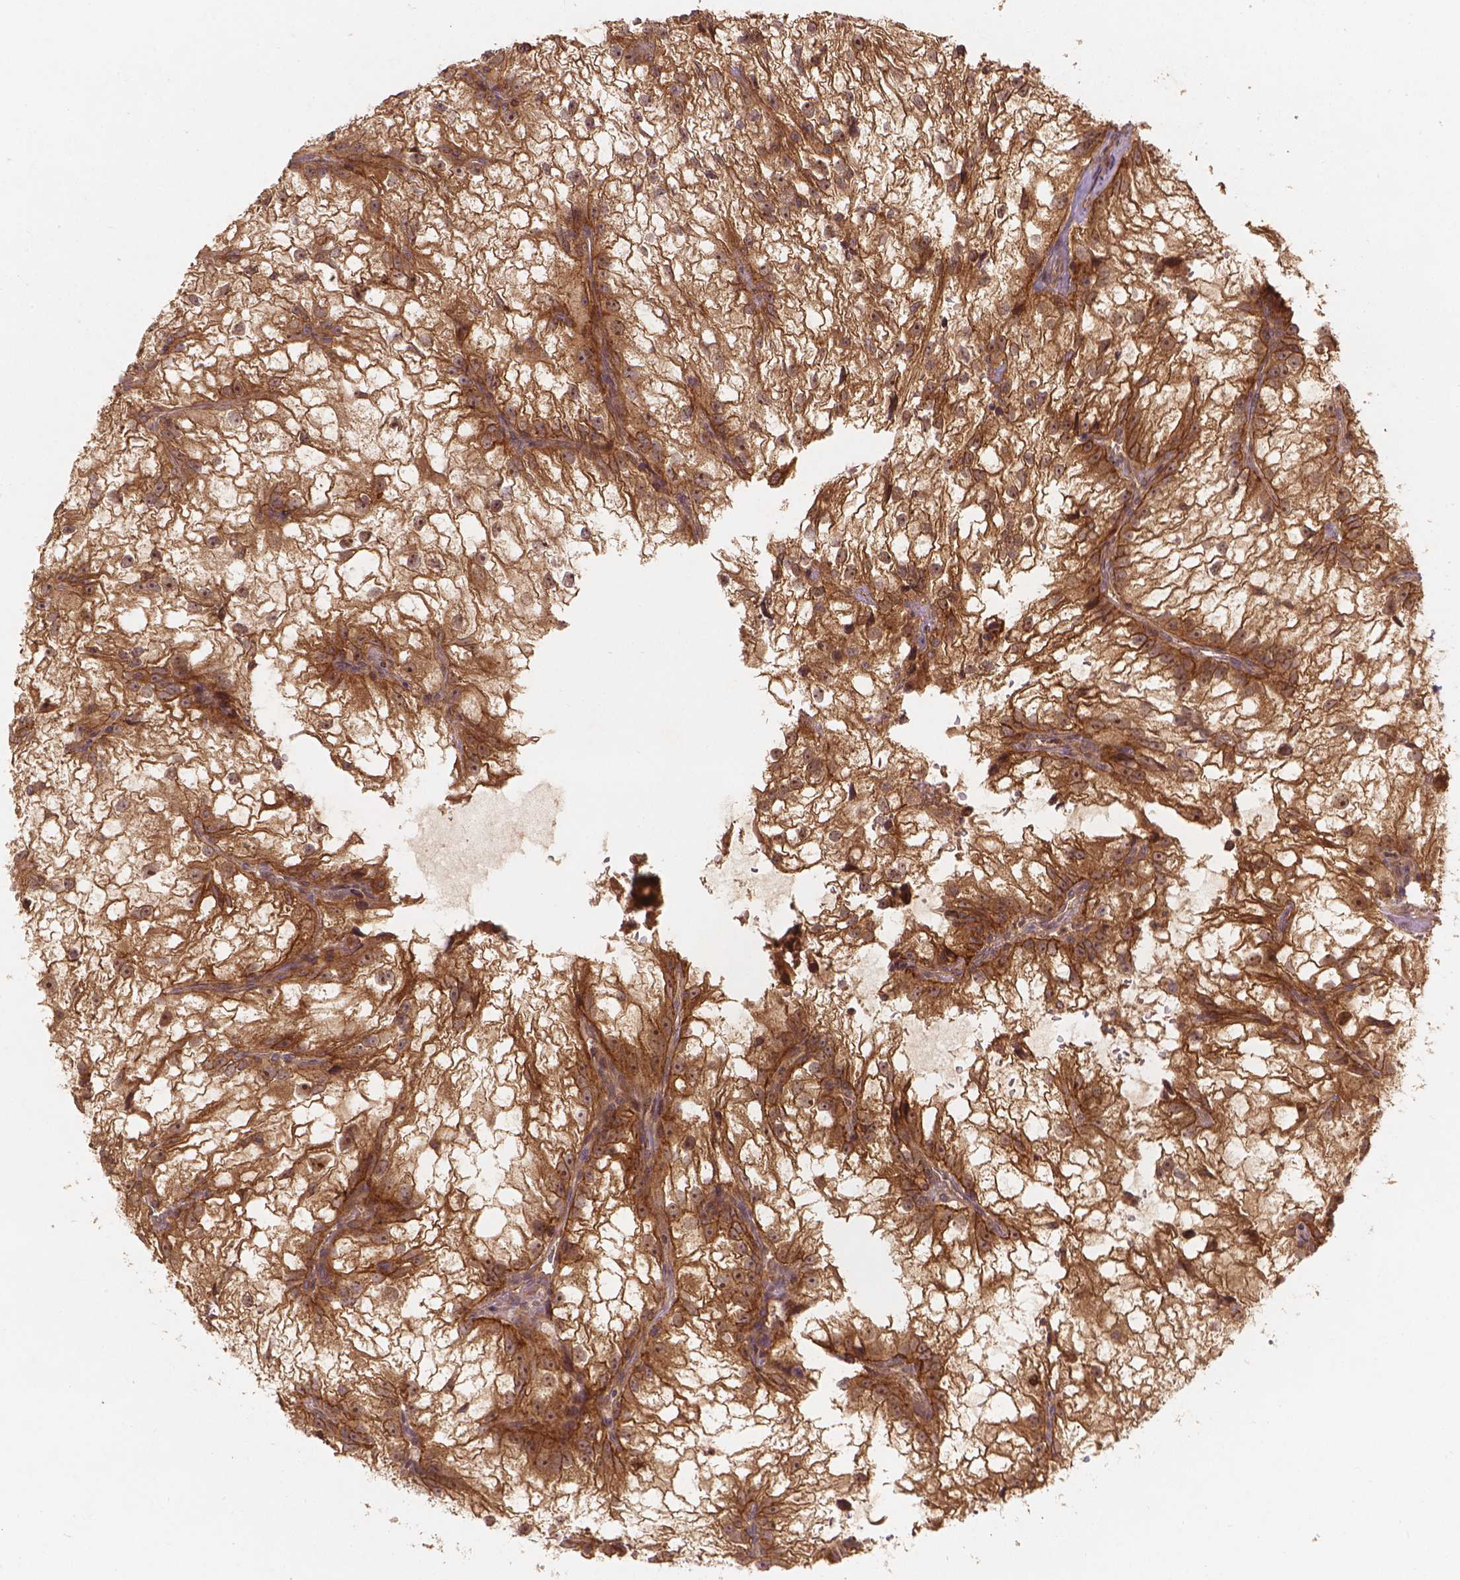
{"staining": {"intensity": "moderate", "quantity": ">75%", "location": "cytoplasmic/membranous"}, "tissue": "renal cancer", "cell_type": "Tumor cells", "image_type": "cancer", "snomed": [{"axis": "morphology", "description": "Adenocarcinoma, NOS"}, {"axis": "topography", "description": "Kidney"}], "caption": "Renal adenocarcinoma tissue exhibits moderate cytoplasmic/membranous expression in approximately >75% of tumor cells, visualized by immunohistochemistry.", "gene": "XPR1", "patient": {"sex": "male", "age": 59}}